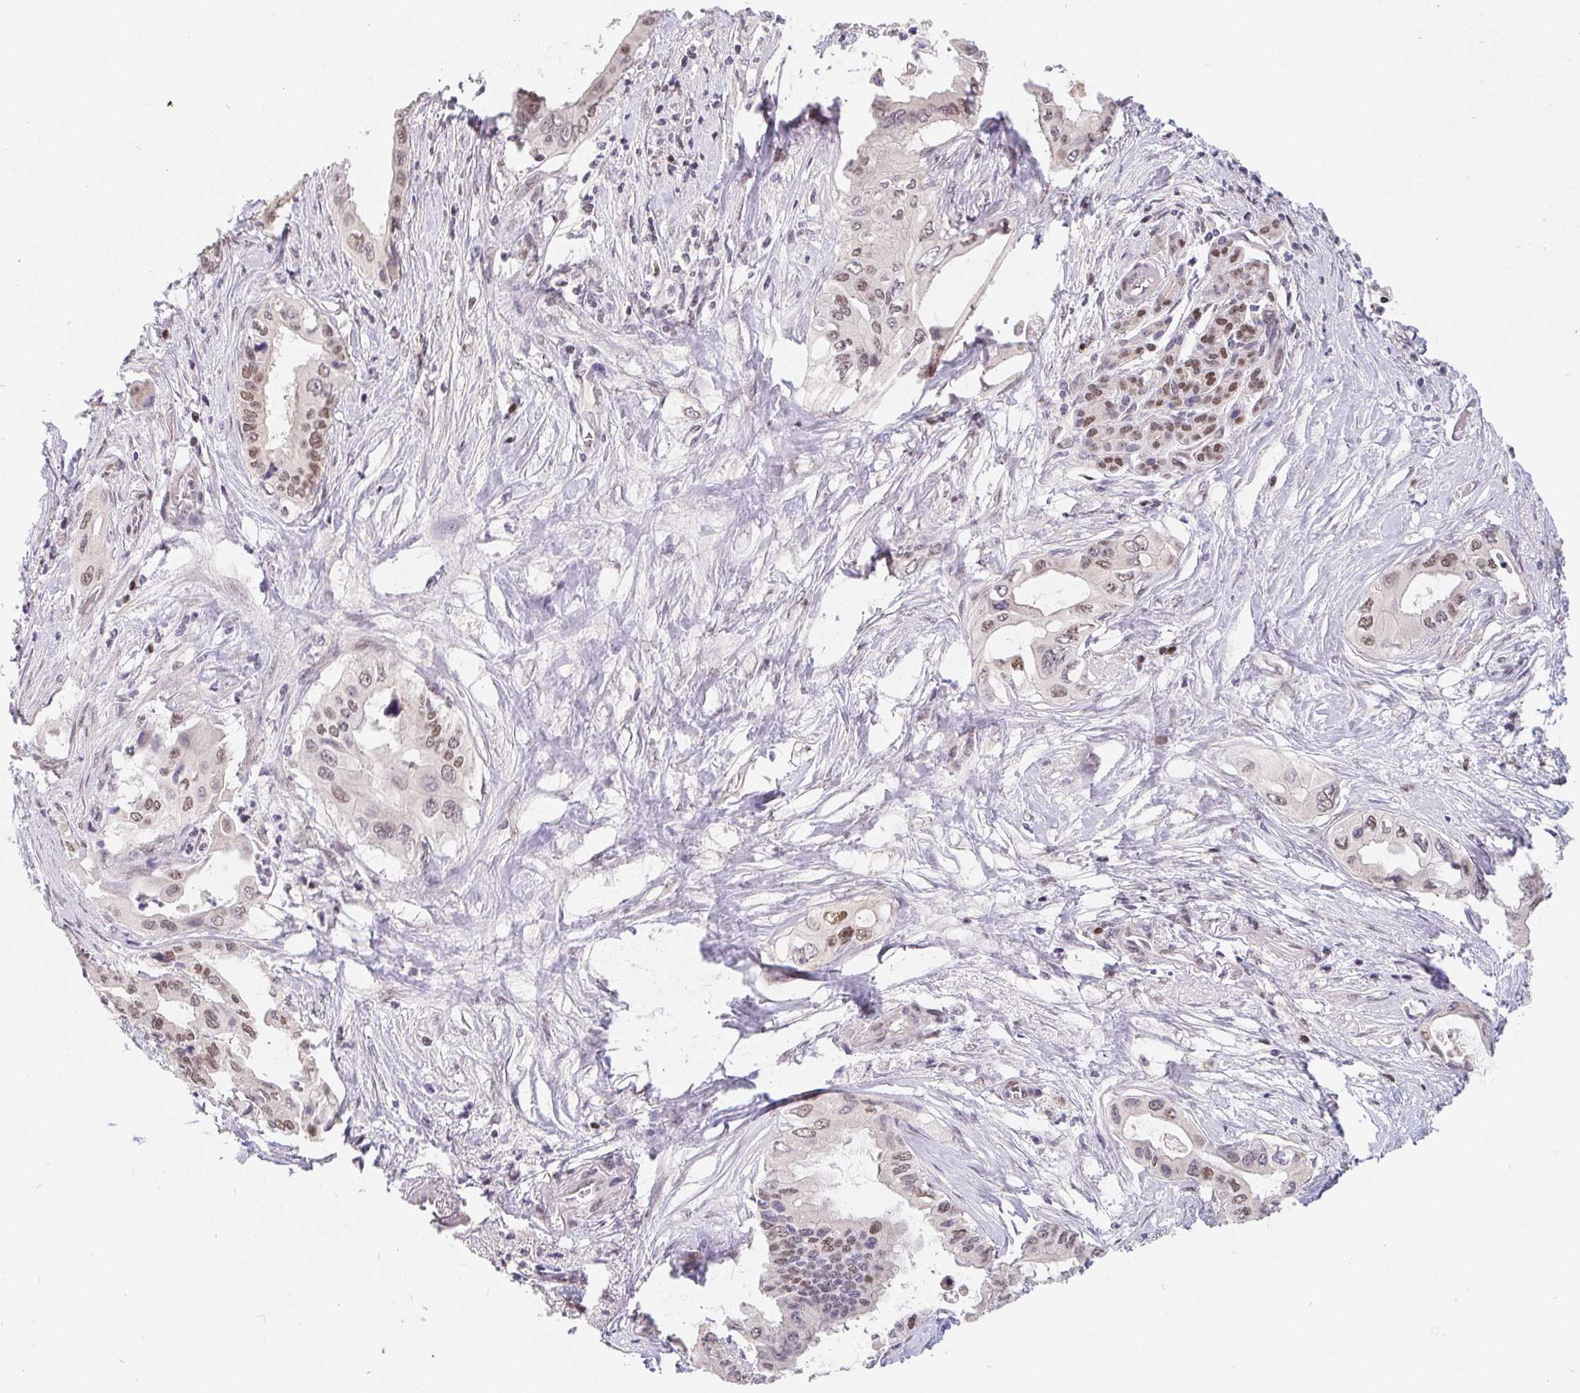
{"staining": {"intensity": "weak", "quantity": ">75%", "location": "nuclear"}, "tissue": "pancreatic cancer", "cell_type": "Tumor cells", "image_type": "cancer", "snomed": [{"axis": "morphology", "description": "Adenocarcinoma, NOS"}, {"axis": "topography", "description": "Pancreas"}], "caption": "Weak nuclear protein staining is identified in about >75% of tumor cells in adenocarcinoma (pancreatic).", "gene": "POU2F1", "patient": {"sex": "female", "age": 77}}